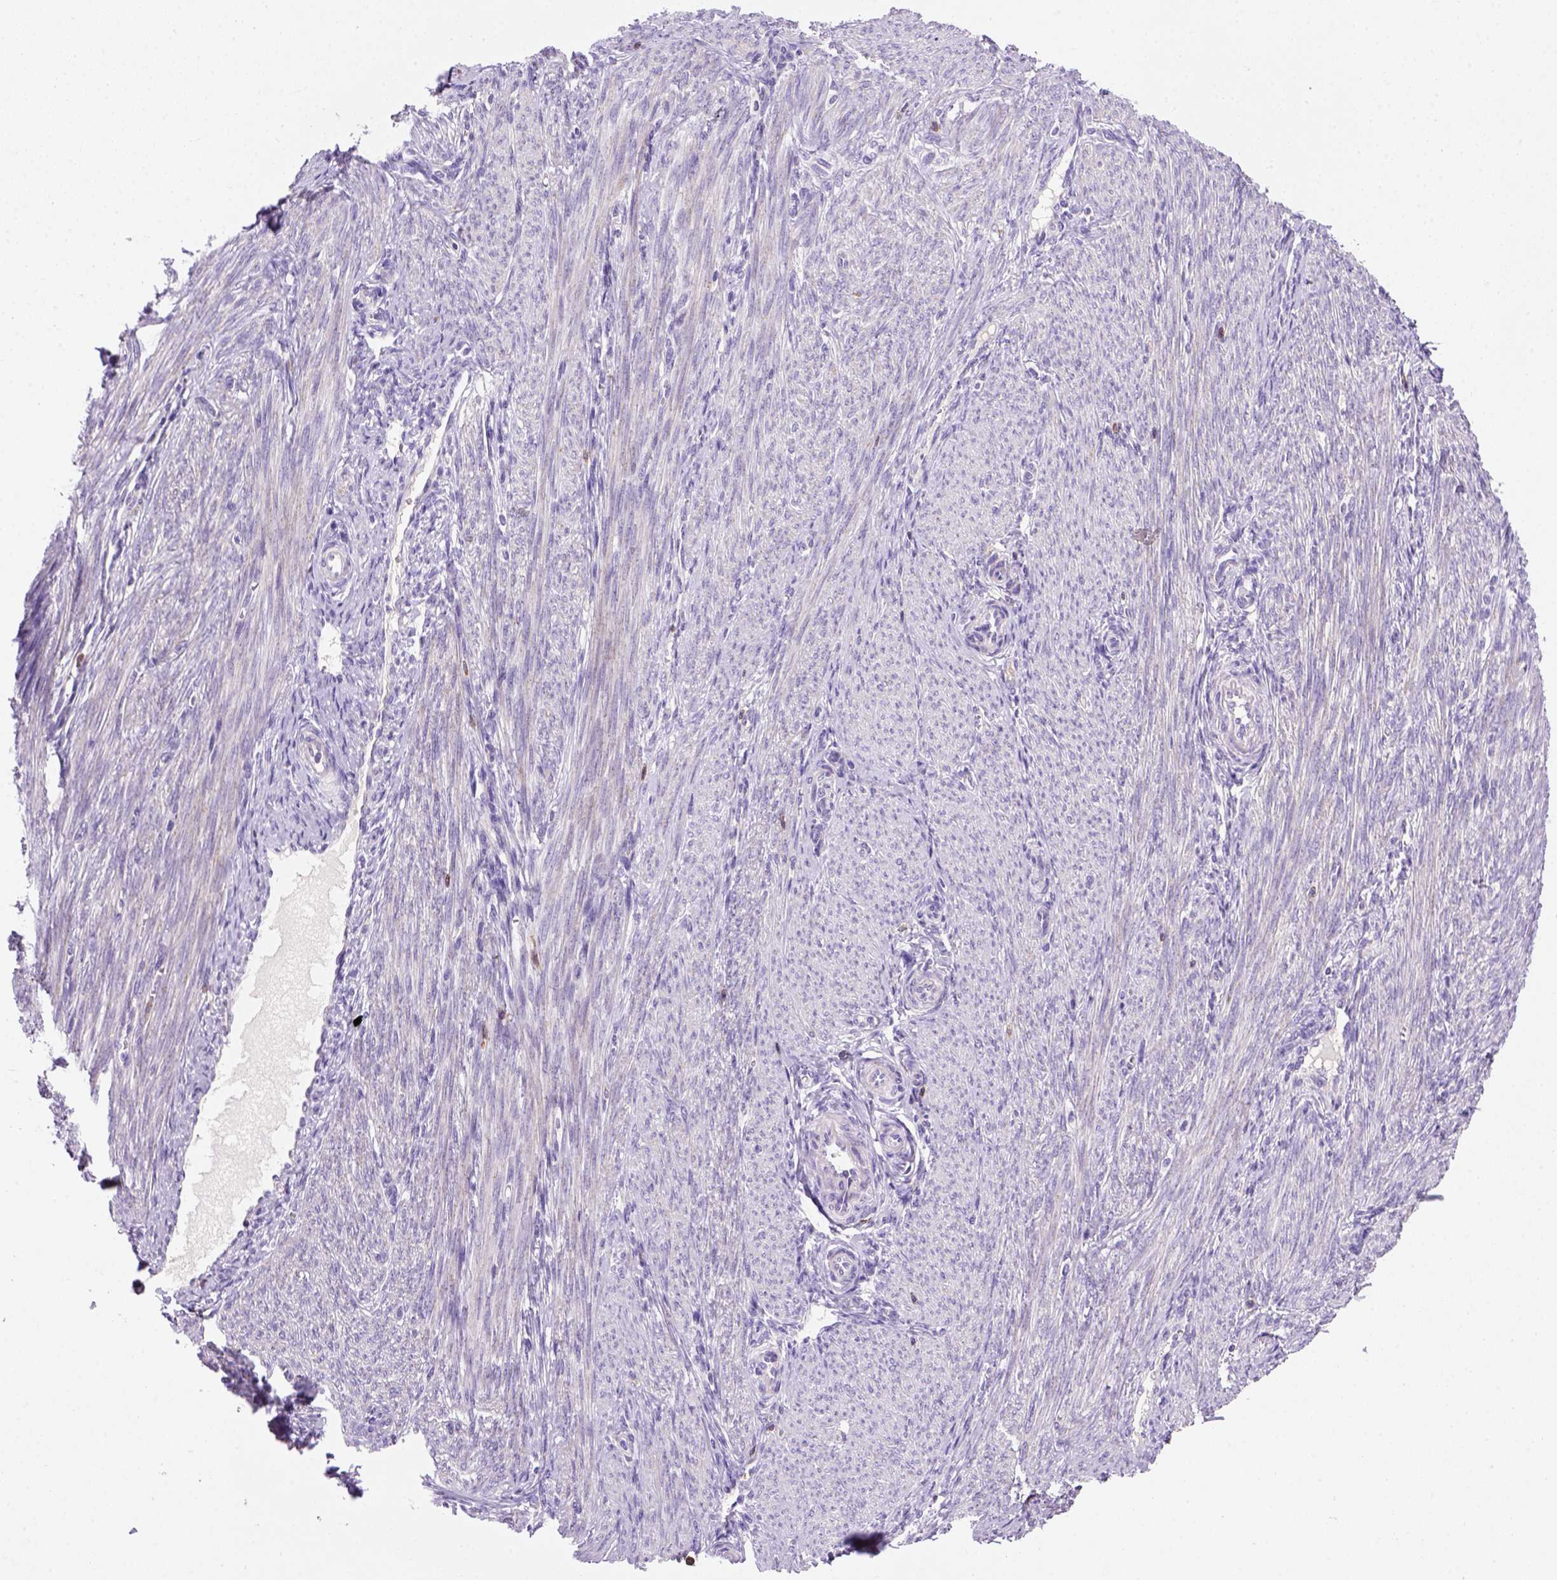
{"staining": {"intensity": "negative", "quantity": "none", "location": "none"}, "tissue": "endometrium", "cell_type": "Cells in endometrial stroma", "image_type": "normal", "snomed": [{"axis": "morphology", "description": "Normal tissue, NOS"}, {"axis": "topography", "description": "Endometrium"}], "caption": "DAB immunohistochemical staining of benign human endometrium displays no significant positivity in cells in endometrial stroma. Nuclei are stained in blue.", "gene": "CD3E", "patient": {"sex": "female", "age": 39}}